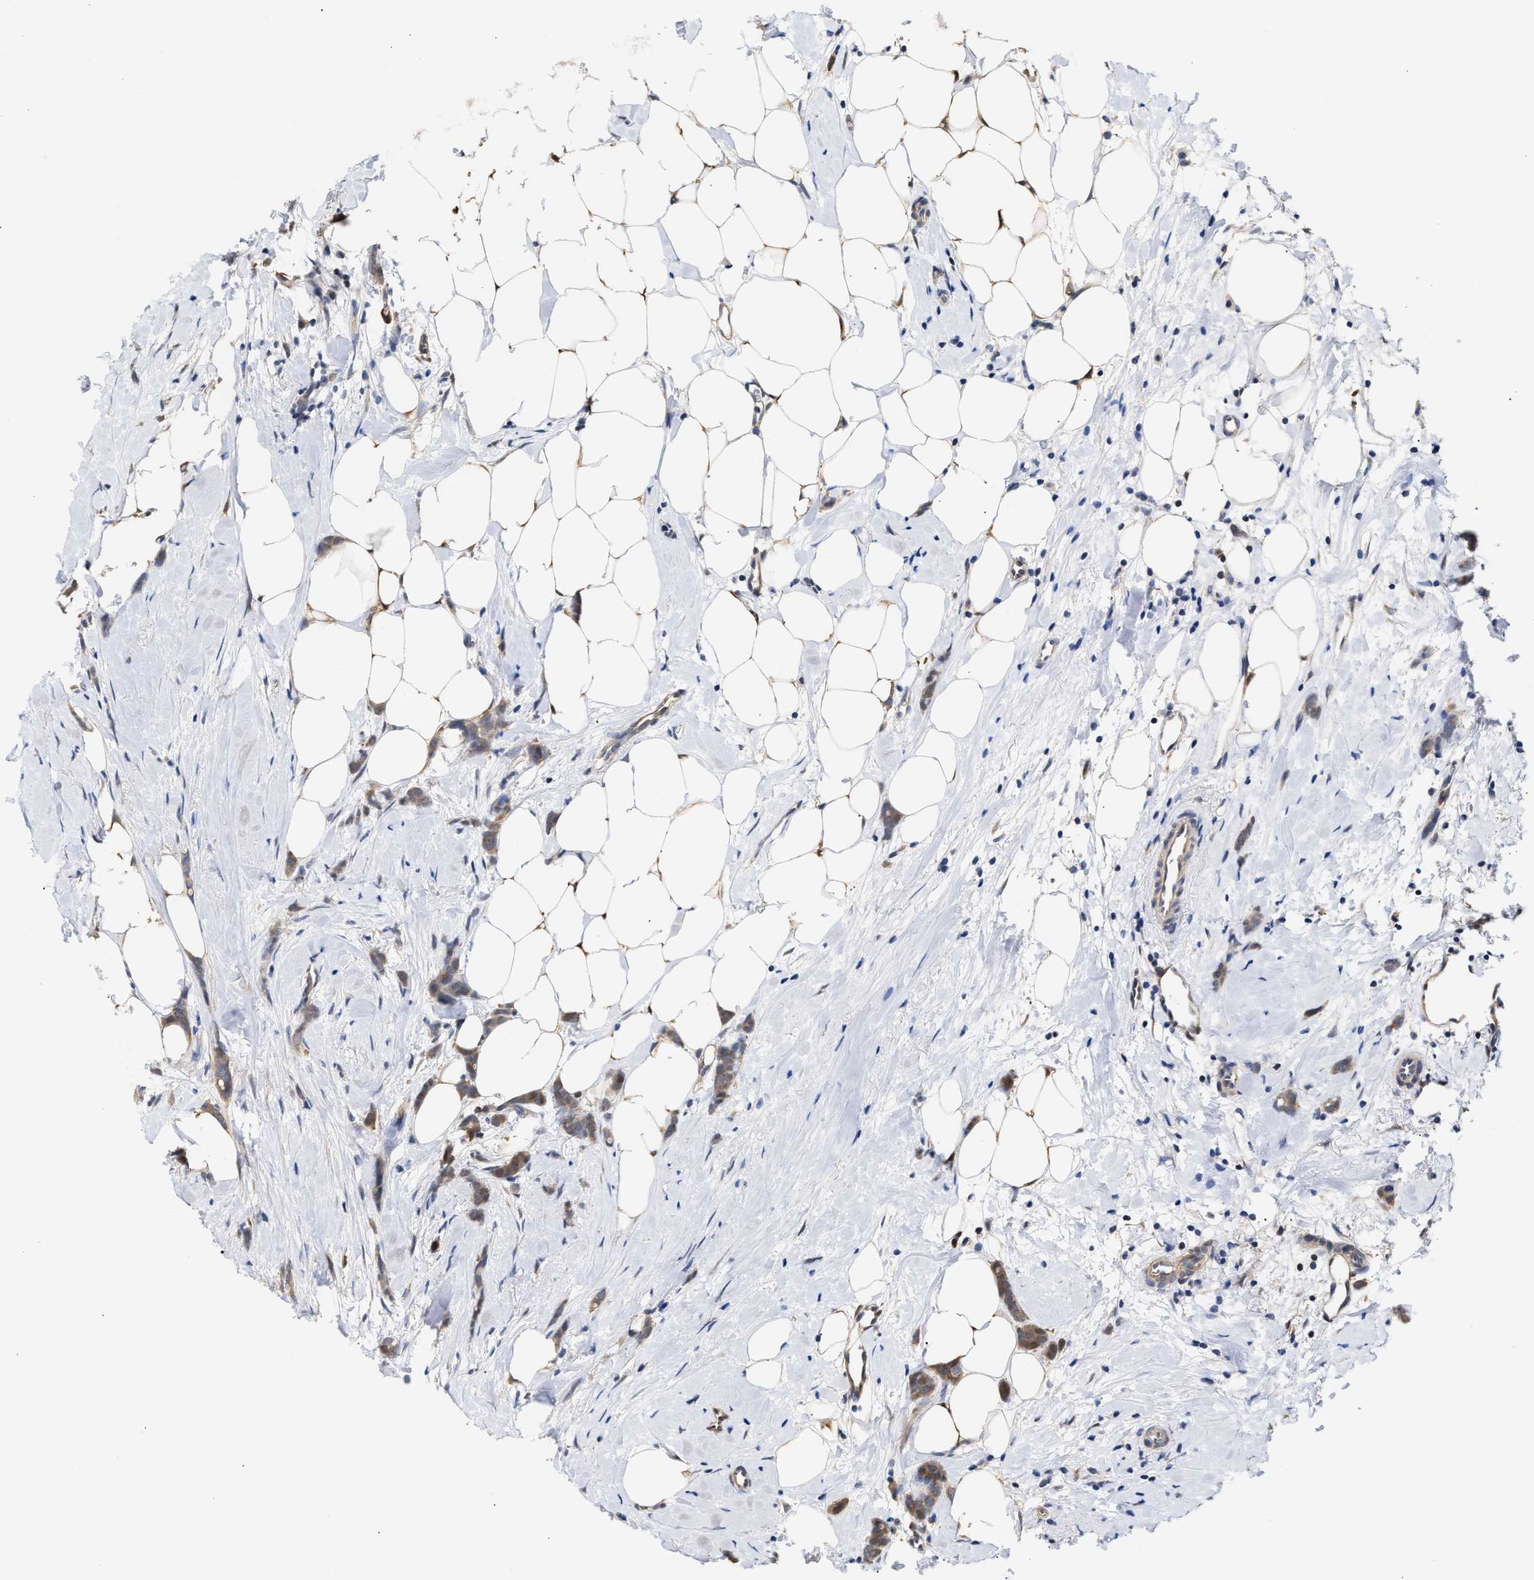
{"staining": {"intensity": "weak", "quantity": ">75%", "location": "cytoplasmic/membranous"}, "tissue": "breast cancer", "cell_type": "Tumor cells", "image_type": "cancer", "snomed": [{"axis": "morphology", "description": "Lobular carcinoma, in situ"}, {"axis": "morphology", "description": "Lobular carcinoma"}, {"axis": "topography", "description": "Breast"}], "caption": "The image displays immunohistochemical staining of breast lobular carcinoma in situ. There is weak cytoplasmic/membranous positivity is seen in about >75% of tumor cells.", "gene": "KLHDC1", "patient": {"sex": "female", "age": 41}}